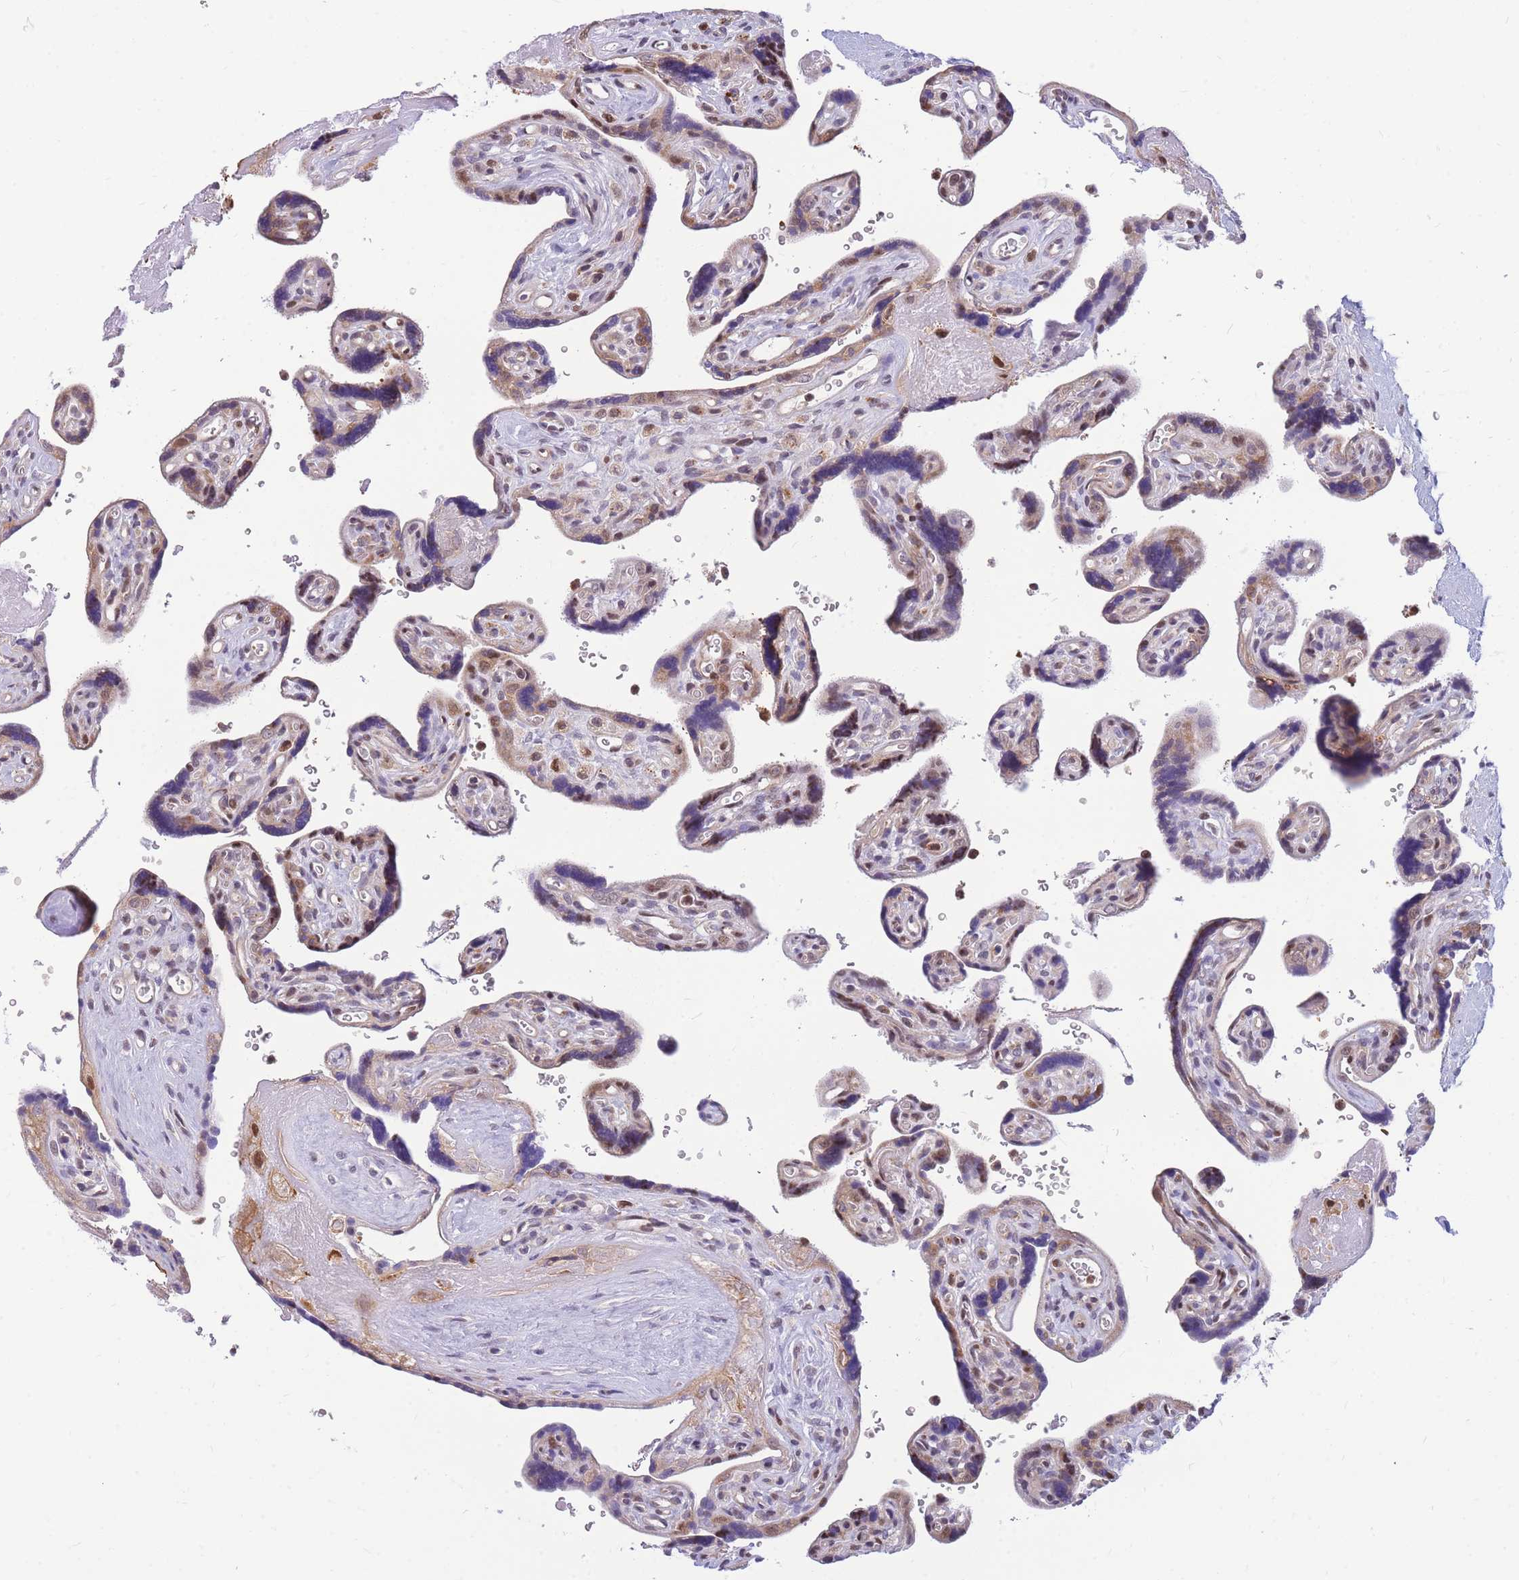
{"staining": {"intensity": "strong", "quantity": "25%-75%", "location": "cytoplasmic/membranous,nuclear"}, "tissue": "placenta", "cell_type": "Decidual cells", "image_type": "normal", "snomed": [{"axis": "morphology", "description": "Normal tissue, NOS"}, {"axis": "topography", "description": "Placenta"}], "caption": "Protein analysis of normal placenta displays strong cytoplasmic/membranous,nuclear positivity in about 25%-75% of decidual cells.", "gene": "CRACD", "patient": {"sex": "female", "age": 39}}